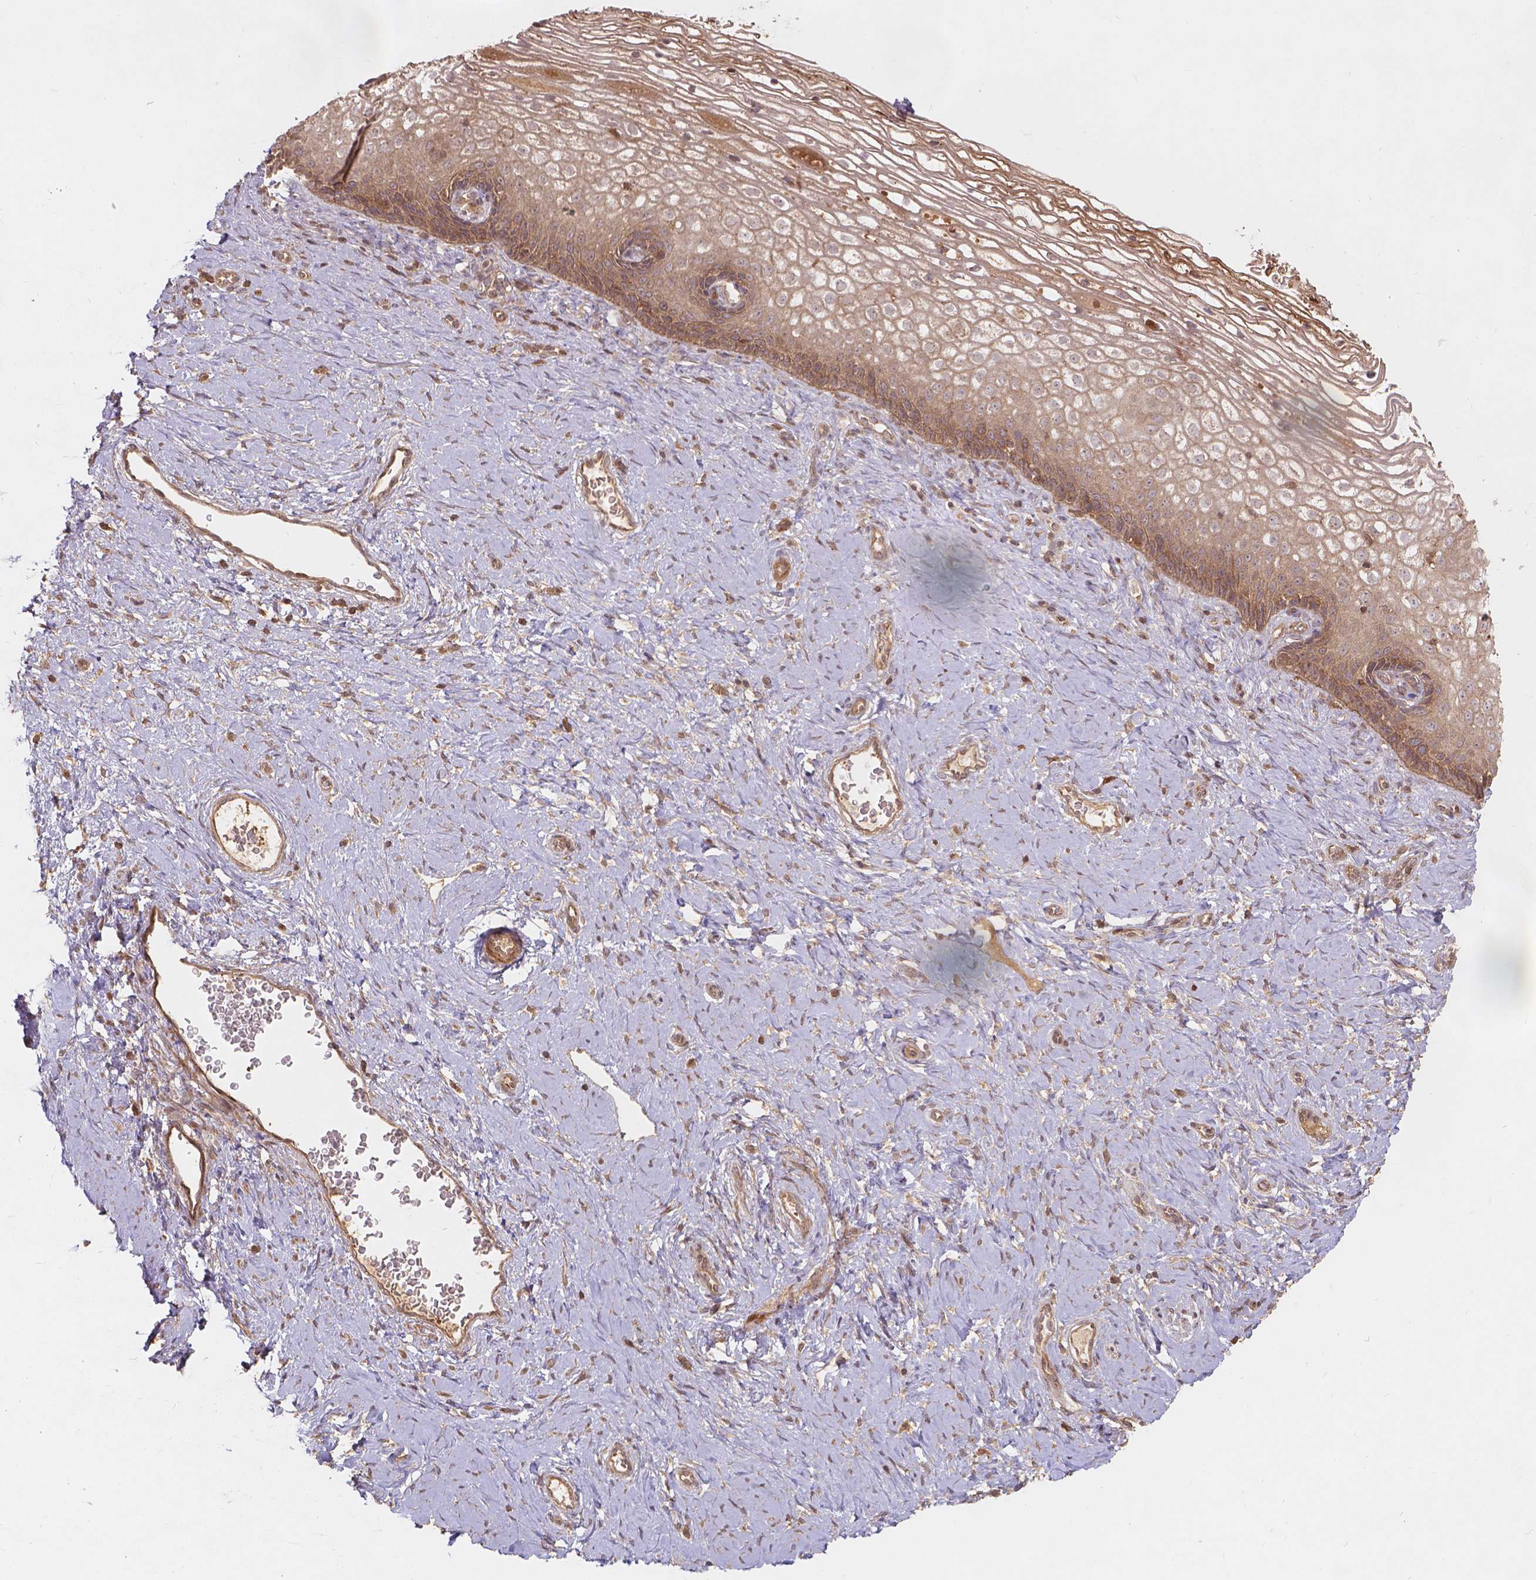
{"staining": {"intensity": "moderate", "quantity": ">75%", "location": "cytoplasmic/membranous"}, "tissue": "cervix", "cell_type": "Glandular cells", "image_type": "normal", "snomed": [{"axis": "morphology", "description": "Normal tissue, NOS"}, {"axis": "topography", "description": "Cervix"}], "caption": "Human cervix stained for a protein (brown) demonstrates moderate cytoplasmic/membranous positive positivity in about >75% of glandular cells.", "gene": "XPR1", "patient": {"sex": "female", "age": 34}}